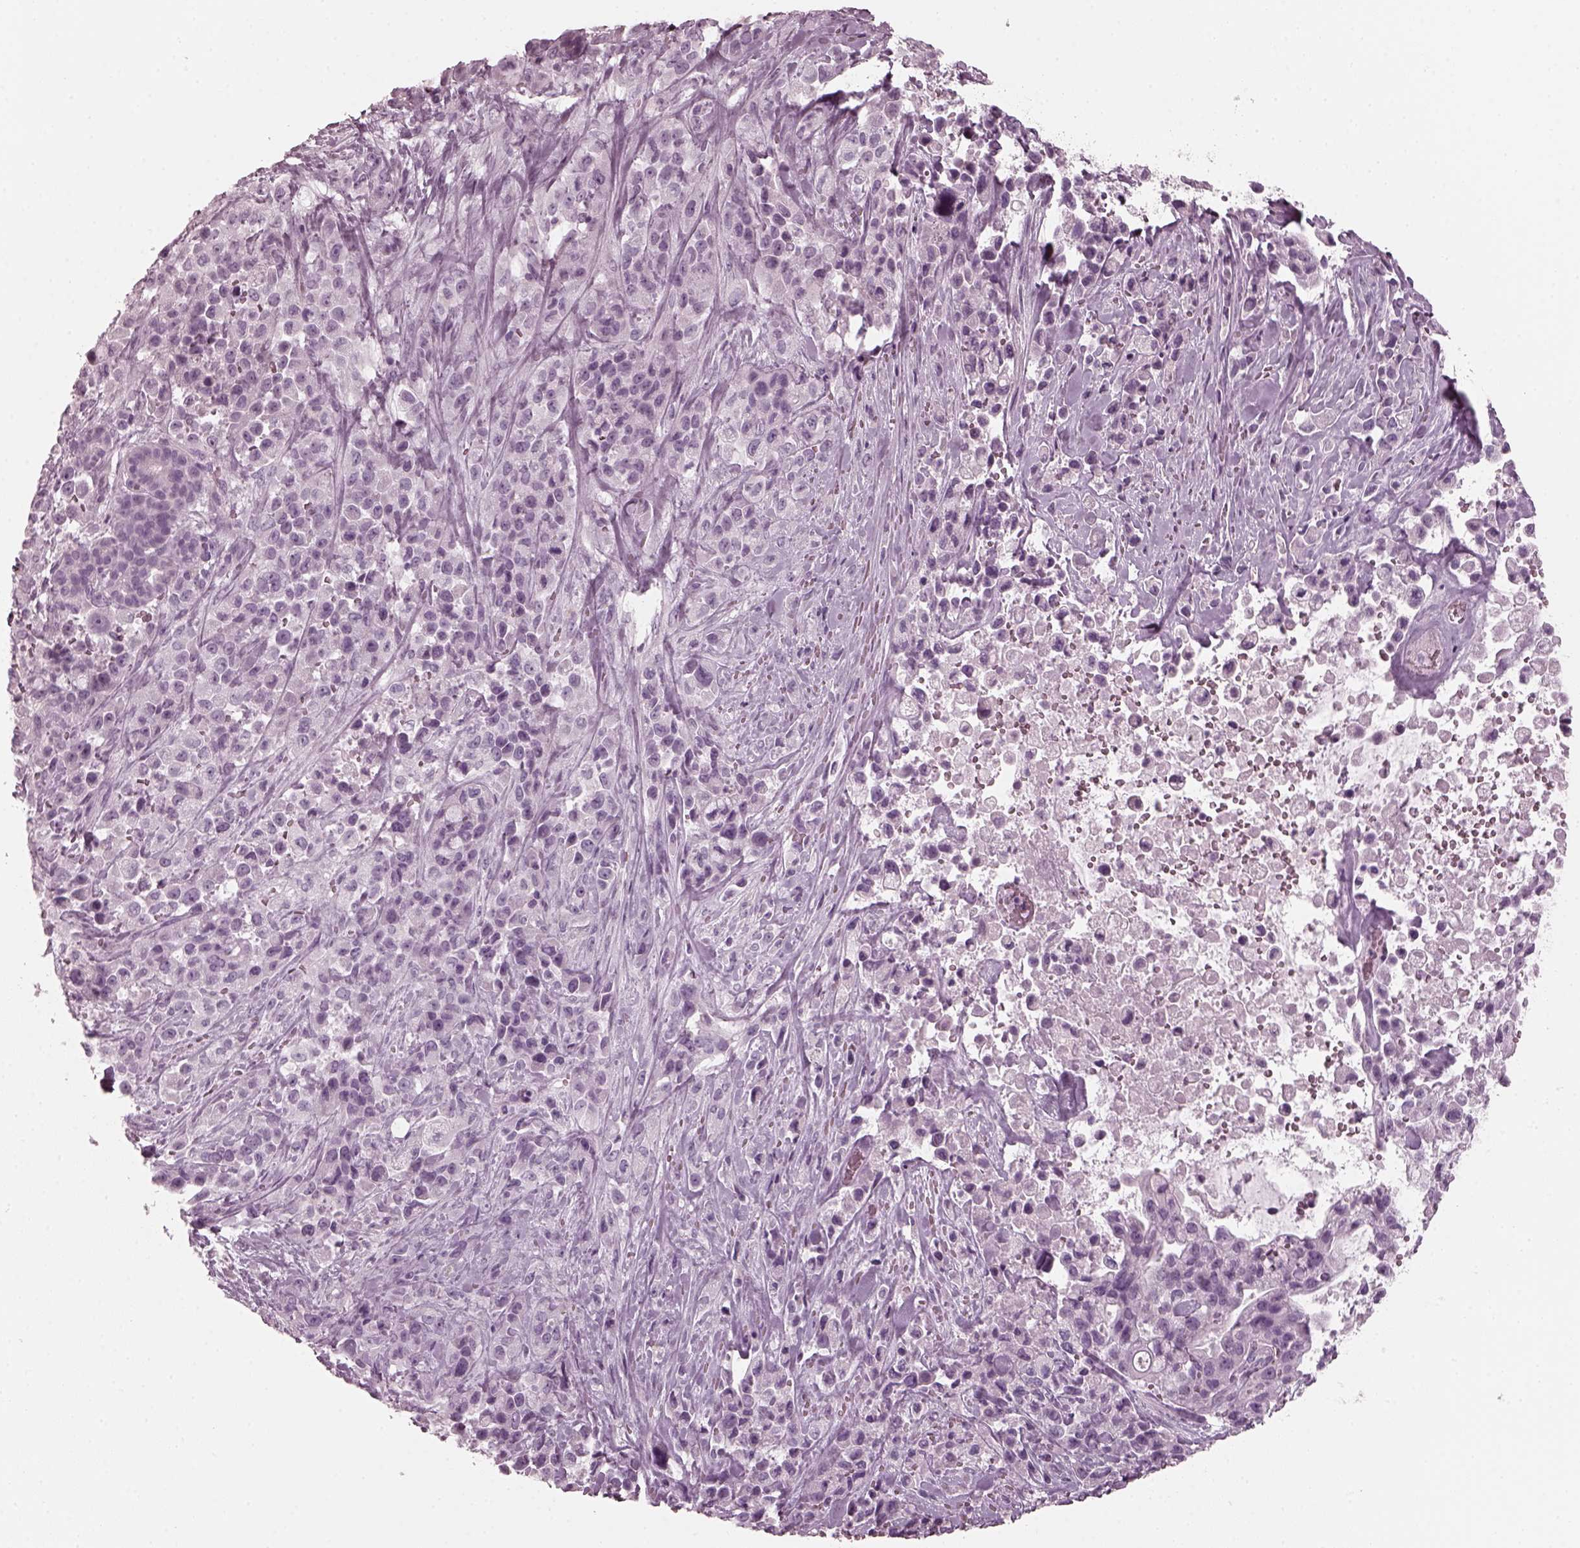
{"staining": {"intensity": "negative", "quantity": "none", "location": "none"}, "tissue": "pancreatic cancer", "cell_type": "Tumor cells", "image_type": "cancer", "snomed": [{"axis": "morphology", "description": "Adenocarcinoma, NOS"}, {"axis": "topography", "description": "Pancreas"}], "caption": "Tumor cells show no significant positivity in adenocarcinoma (pancreatic).", "gene": "RCVRN", "patient": {"sex": "male", "age": 44}}